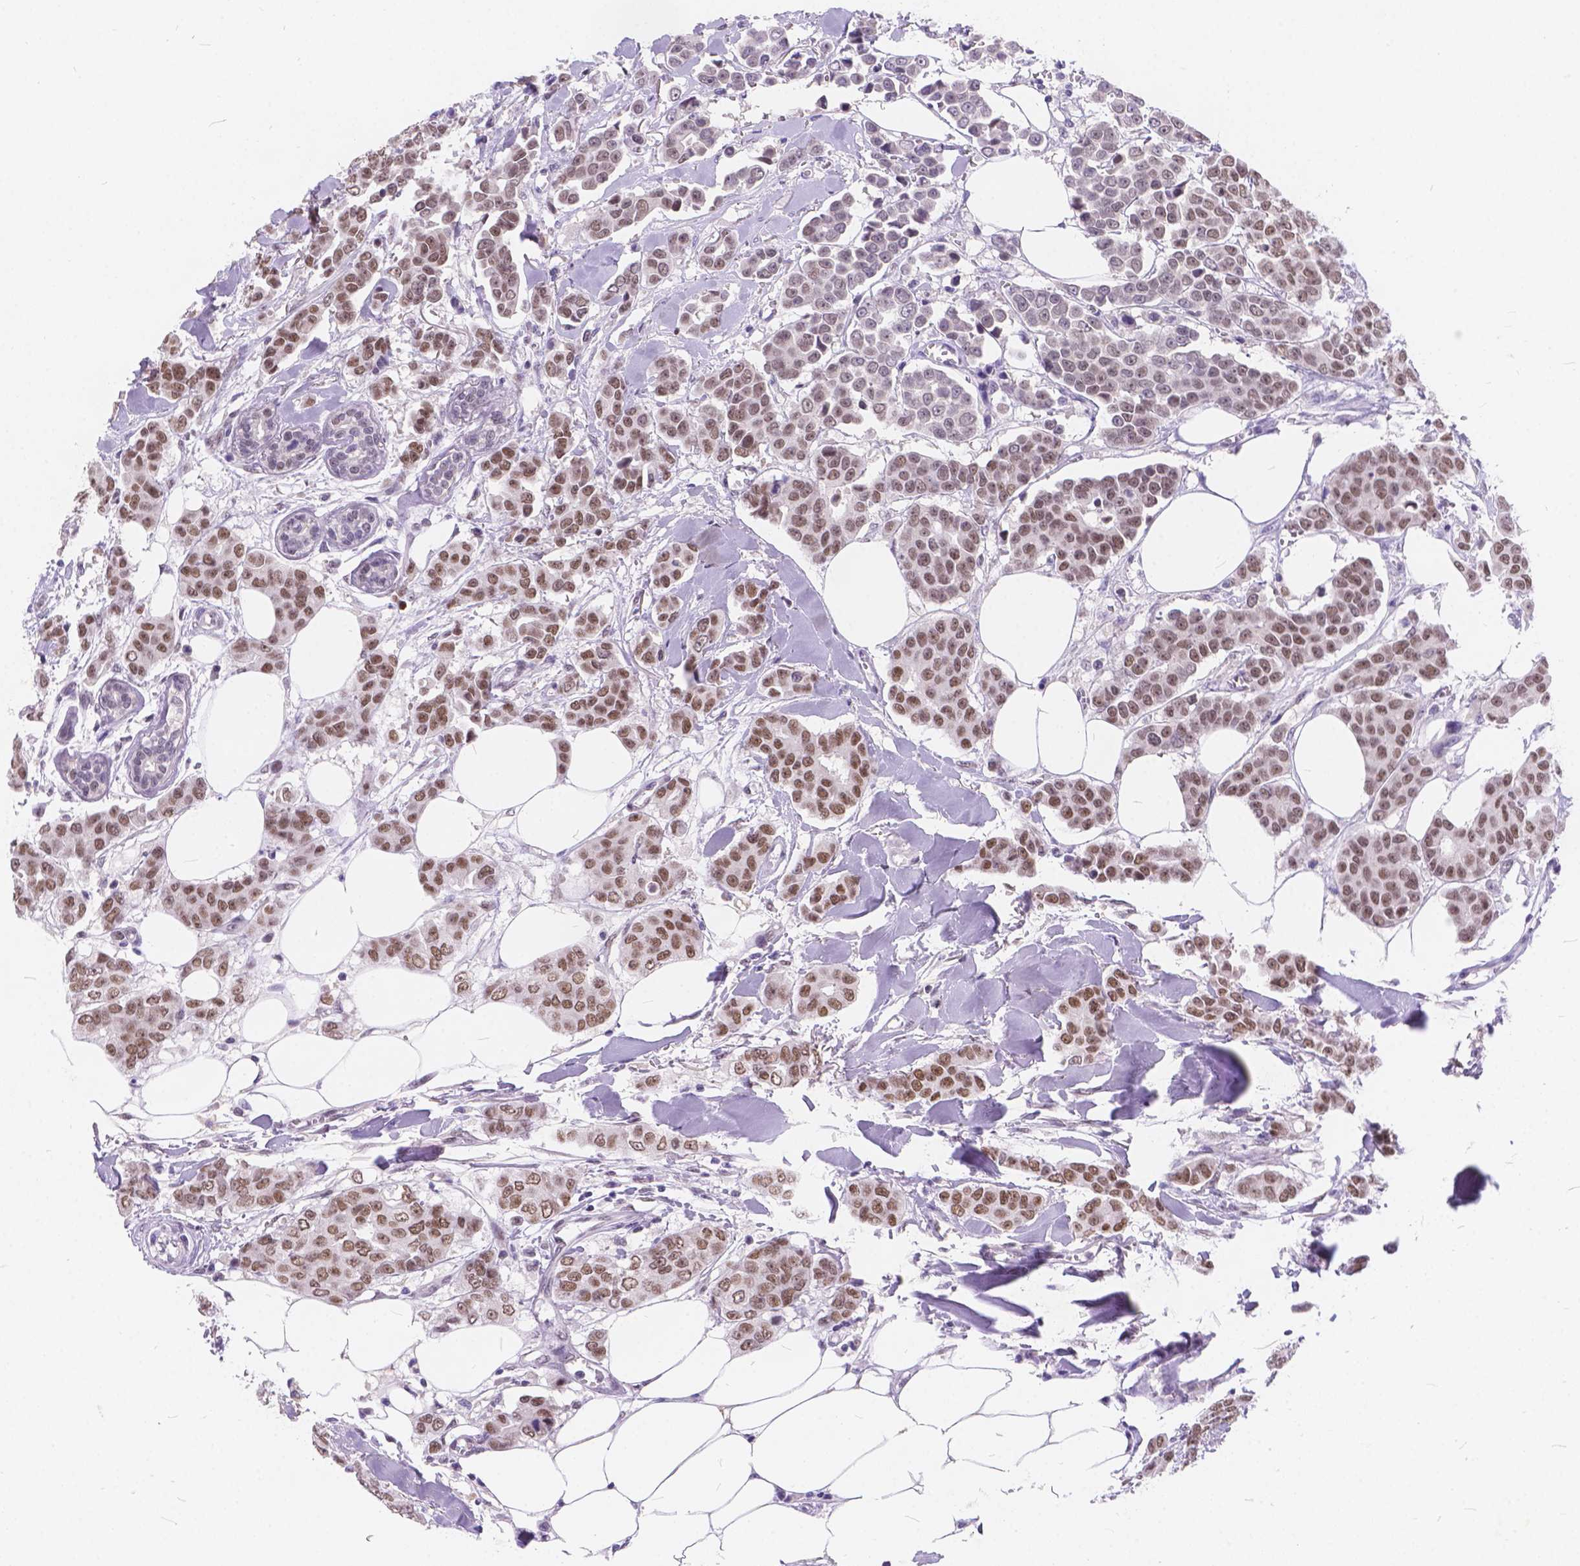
{"staining": {"intensity": "moderate", "quantity": "25%-75%", "location": "nuclear"}, "tissue": "breast cancer", "cell_type": "Tumor cells", "image_type": "cancer", "snomed": [{"axis": "morphology", "description": "Duct carcinoma"}, {"axis": "topography", "description": "Breast"}], "caption": "The micrograph exhibits a brown stain indicating the presence of a protein in the nuclear of tumor cells in breast cancer. Ihc stains the protein of interest in brown and the nuclei are stained blue.", "gene": "FAM53A", "patient": {"sex": "female", "age": 94}}